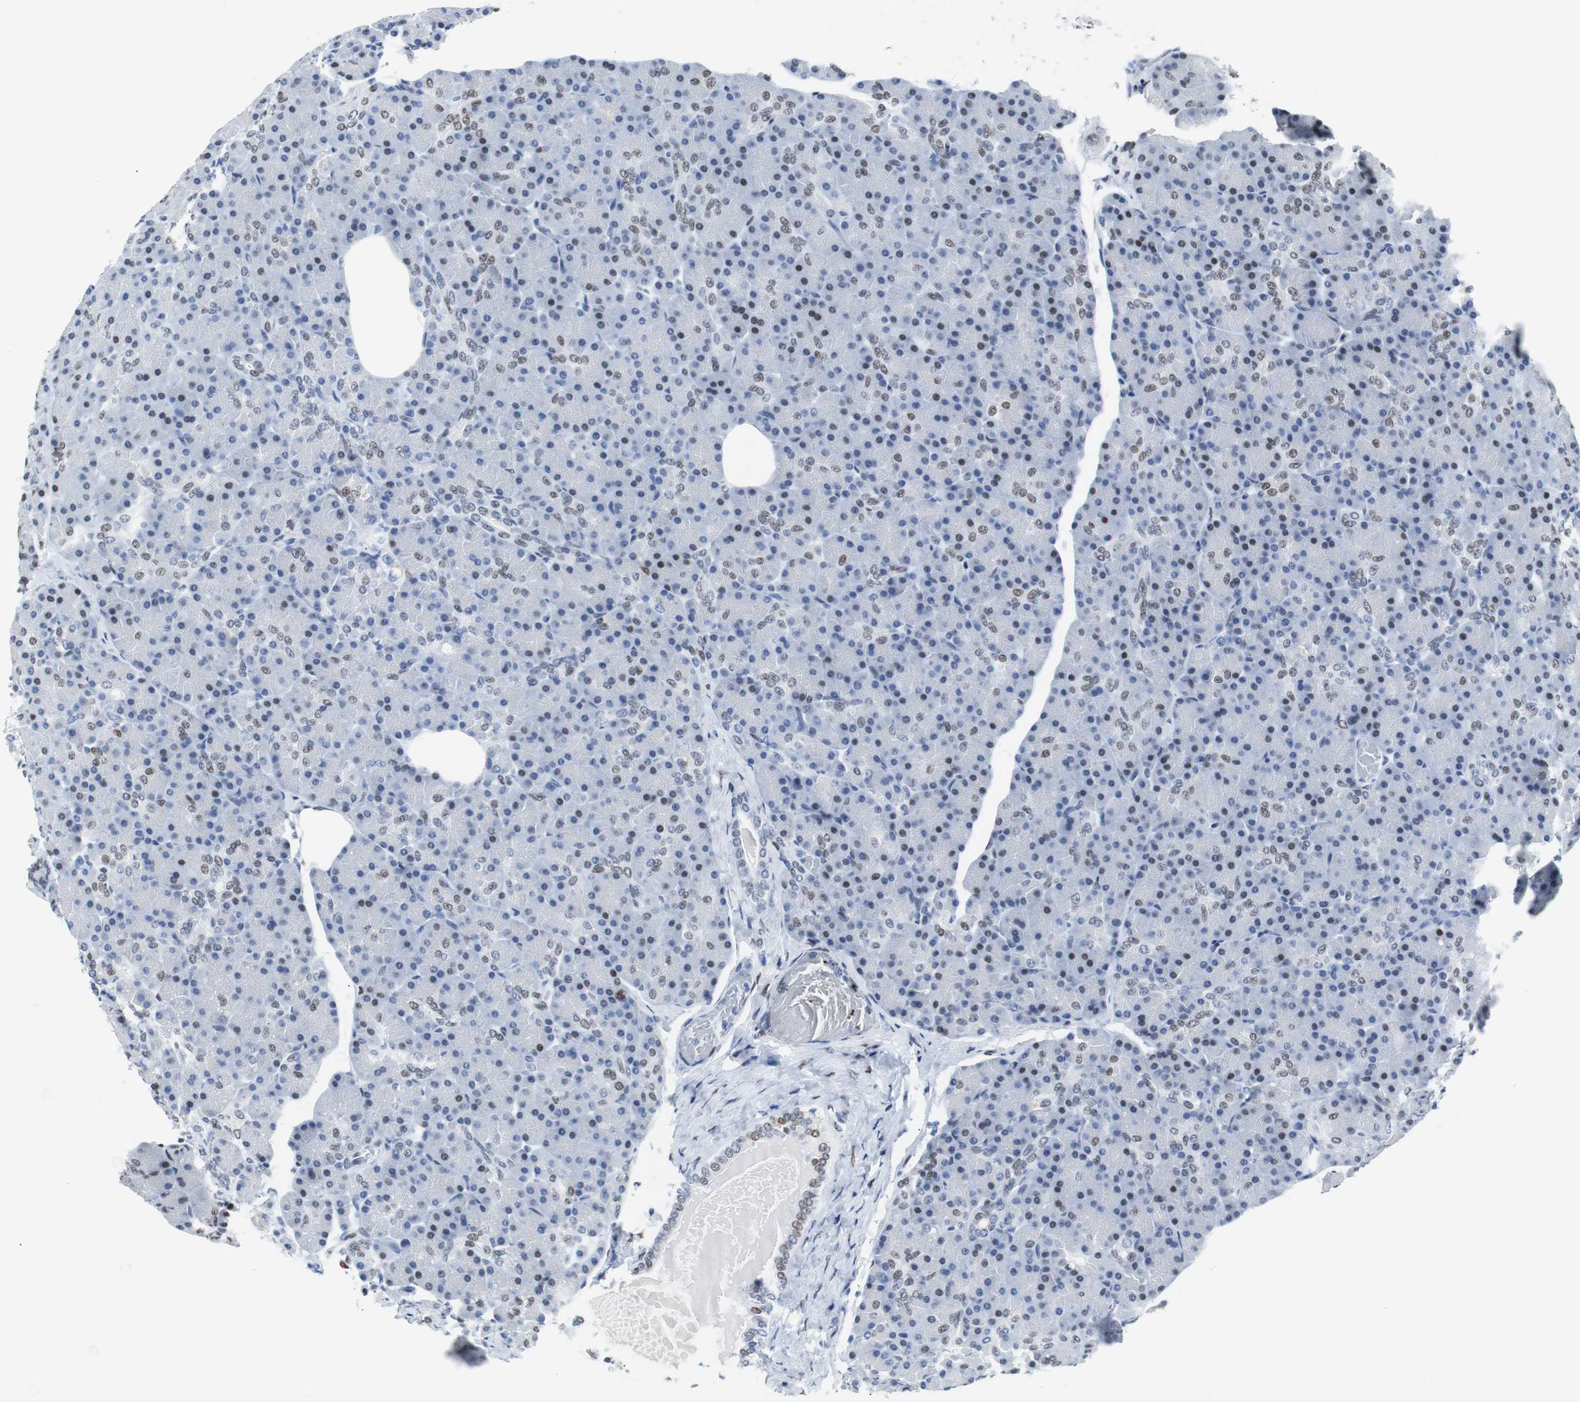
{"staining": {"intensity": "weak", "quantity": "<25%", "location": "nuclear"}, "tissue": "pancreas", "cell_type": "Exocrine glandular cells", "image_type": "normal", "snomed": [{"axis": "morphology", "description": "Normal tissue, NOS"}, {"axis": "topography", "description": "Pancreas"}], "caption": "This is an IHC histopathology image of normal pancreas. There is no staining in exocrine glandular cells.", "gene": "JUN", "patient": {"sex": "female", "age": 43}}